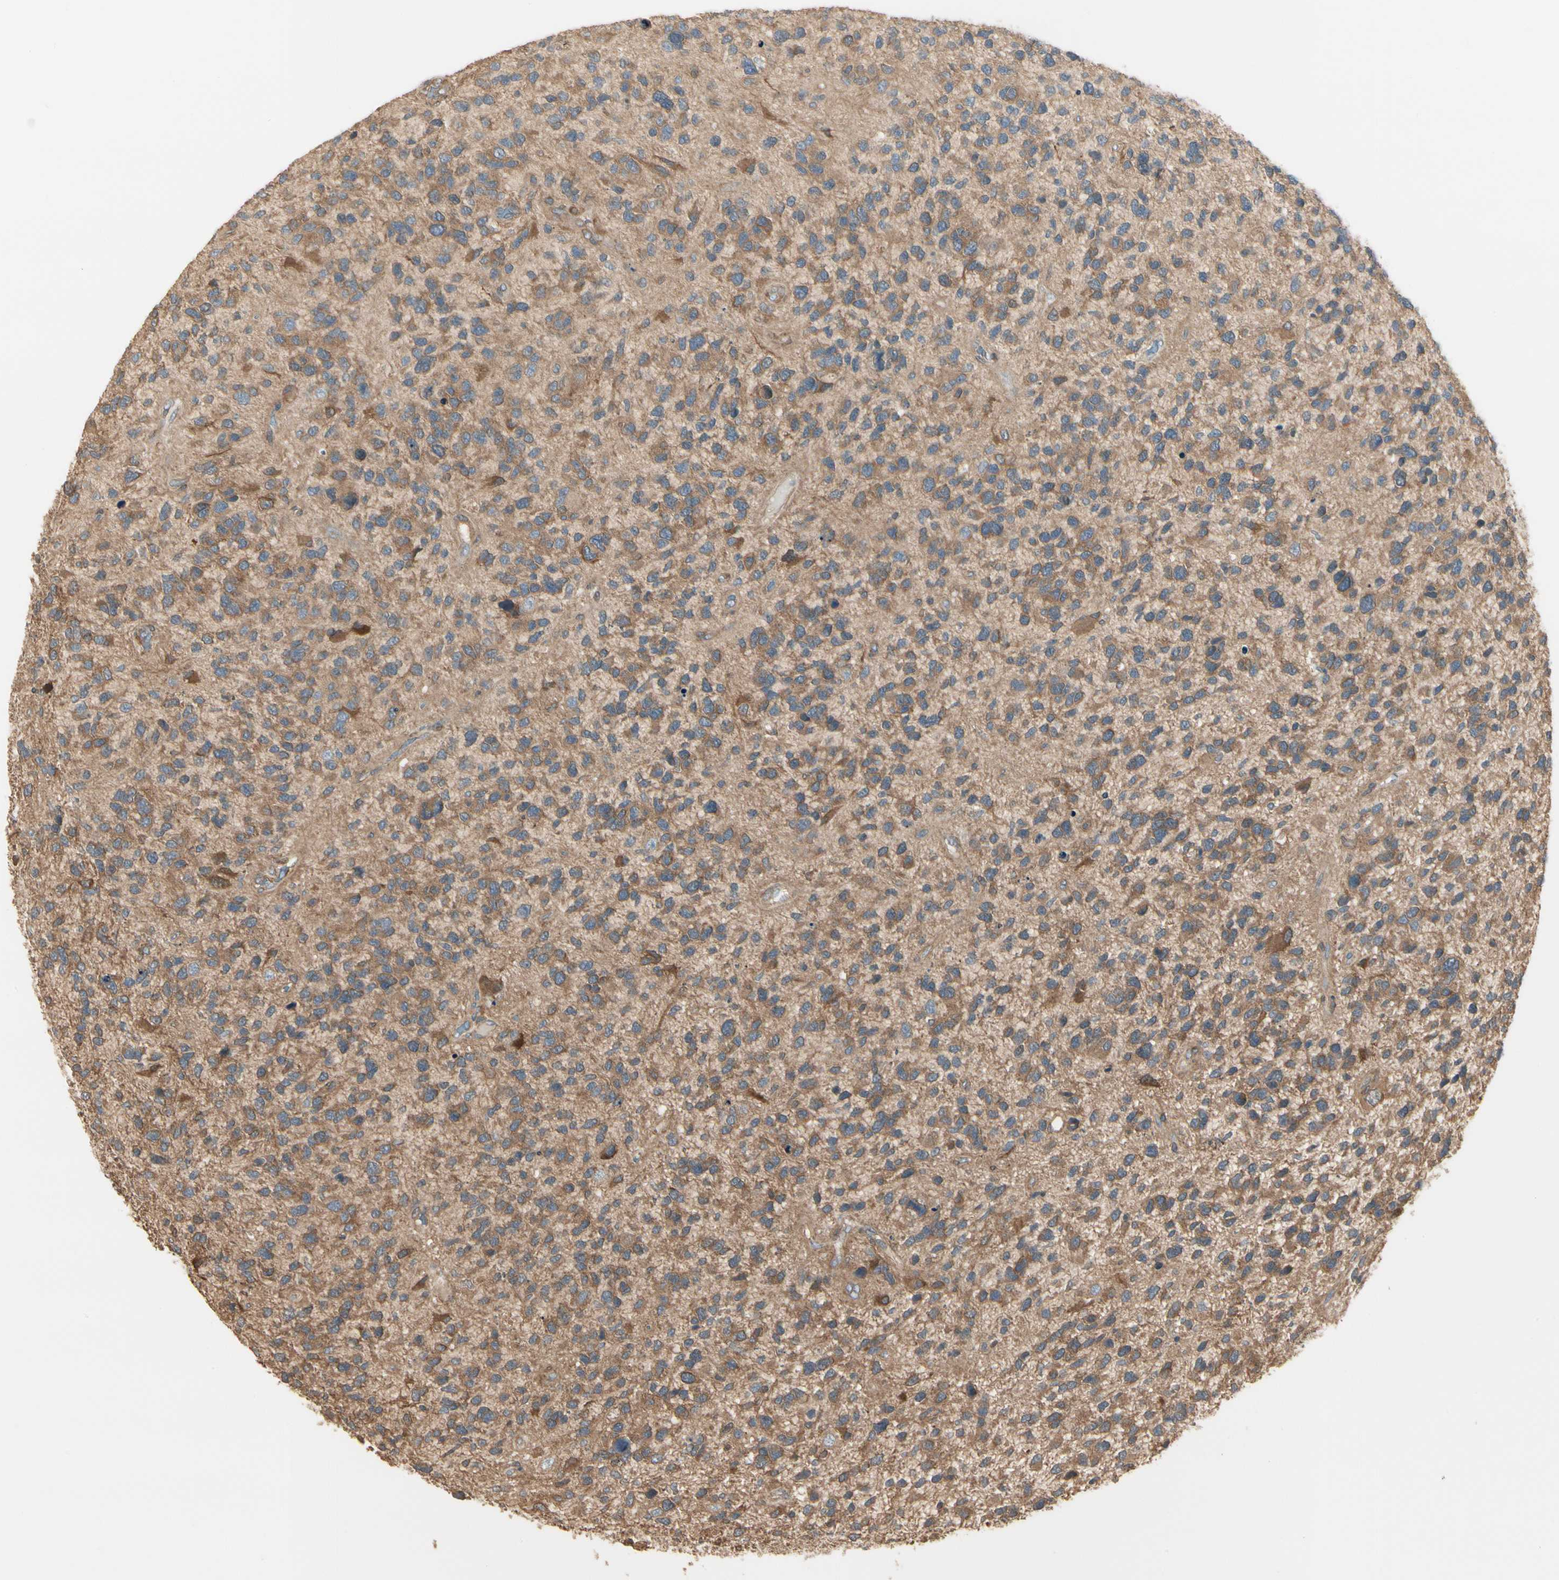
{"staining": {"intensity": "moderate", "quantity": ">75%", "location": "cytoplasmic/membranous"}, "tissue": "glioma", "cell_type": "Tumor cells", "image_type": "cancer", "snomed": [{"axis": "morphology", "description": "Glioma, malignant, High grade"}, {"axis": "topography", "description": "Brain"}], "caption": "Malignant glioma (high-grade) was stained to show a protein in brown. There is medium levels of moderate cytoplasmic/membranous positivity in about >75% of tumor cells. Using DAB (3,3'-diaminobenzidine) (brown) and hematoxylin (blue) stains, captured at high magnification using brightfield microscopy.", "gene": "IRAG1", "patient": {"sex": "female", "age": 58}}